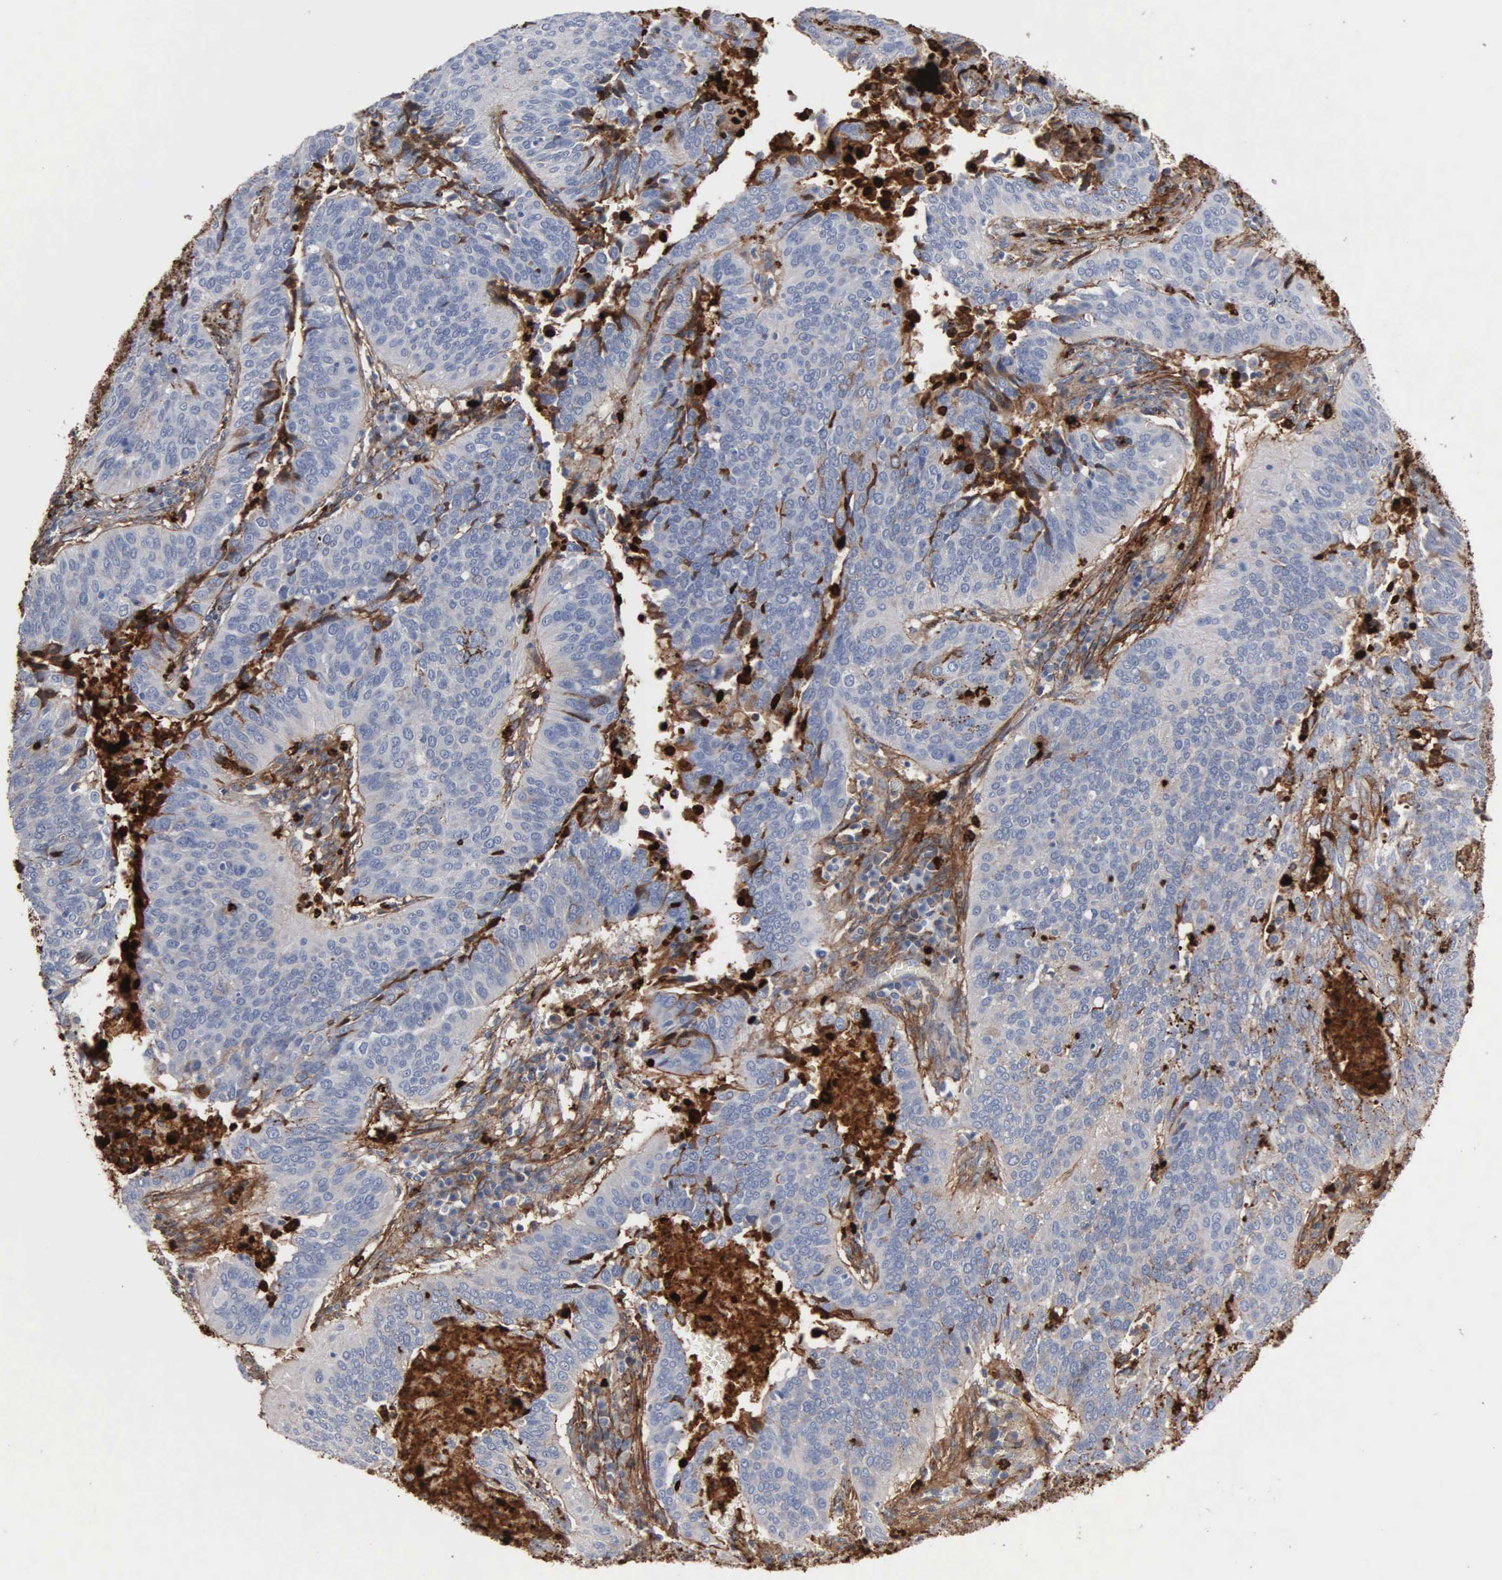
{"staining": {"intensity": "weak", "quantity": ">75%", "location": "cytoplasmic/membranous"}, "tissue": "cervical cancer", "cell_type": "Tumor cells", "image_type": "cancer", "snomed": [{"axis": "morphology", "description": "Squamous cell carcinoma, NOS"}, {"axis": "topography", "description": "Cervix"}], "caption": "A brown stain highlights weak cytoplasmic/membranous staining of a protein in cervical cancer tumor cells.", "gene": "FN1", "patient": {"sex": "female", "age": 39}}